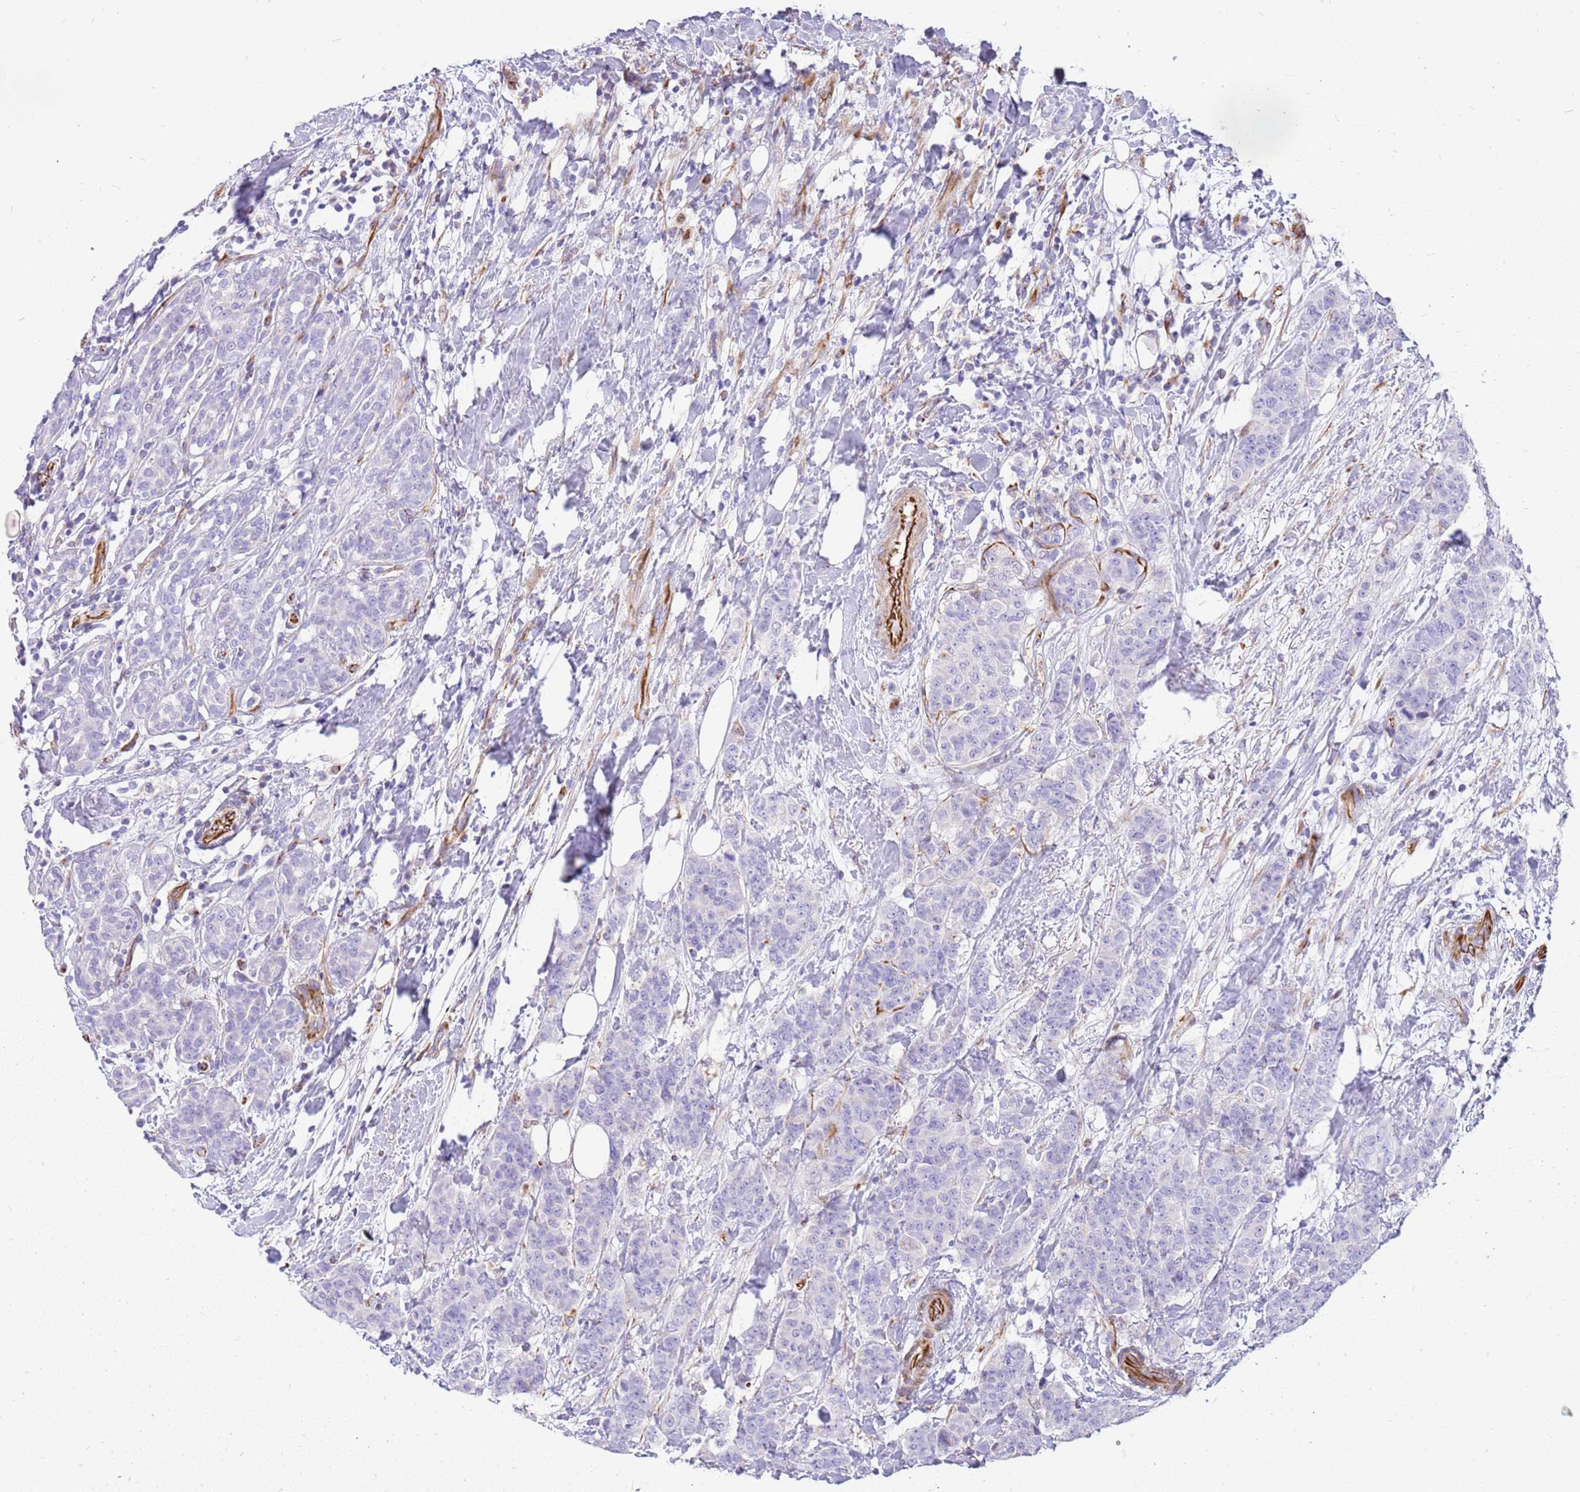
{"staining": {"intensity": "negative", "quantity": "none", "location": "none"}, "tissue": "breast cancer", "cell_type": "Tumor cells", "image_type": "cancer", "snomed": [{"axis": "morphology", "description": "Duct carcinoma"}, {"axis": "topography", "description": "Breast"}], "caption": "DAB (3,3'-diaminobenzidine) immunohistochemical staining of breast cancer shows no significant positivity in tumor cells. Nuclei are stained in blue.", "gene": "ZDHHC1", "patient": {"sex": "female", "age": 40}}